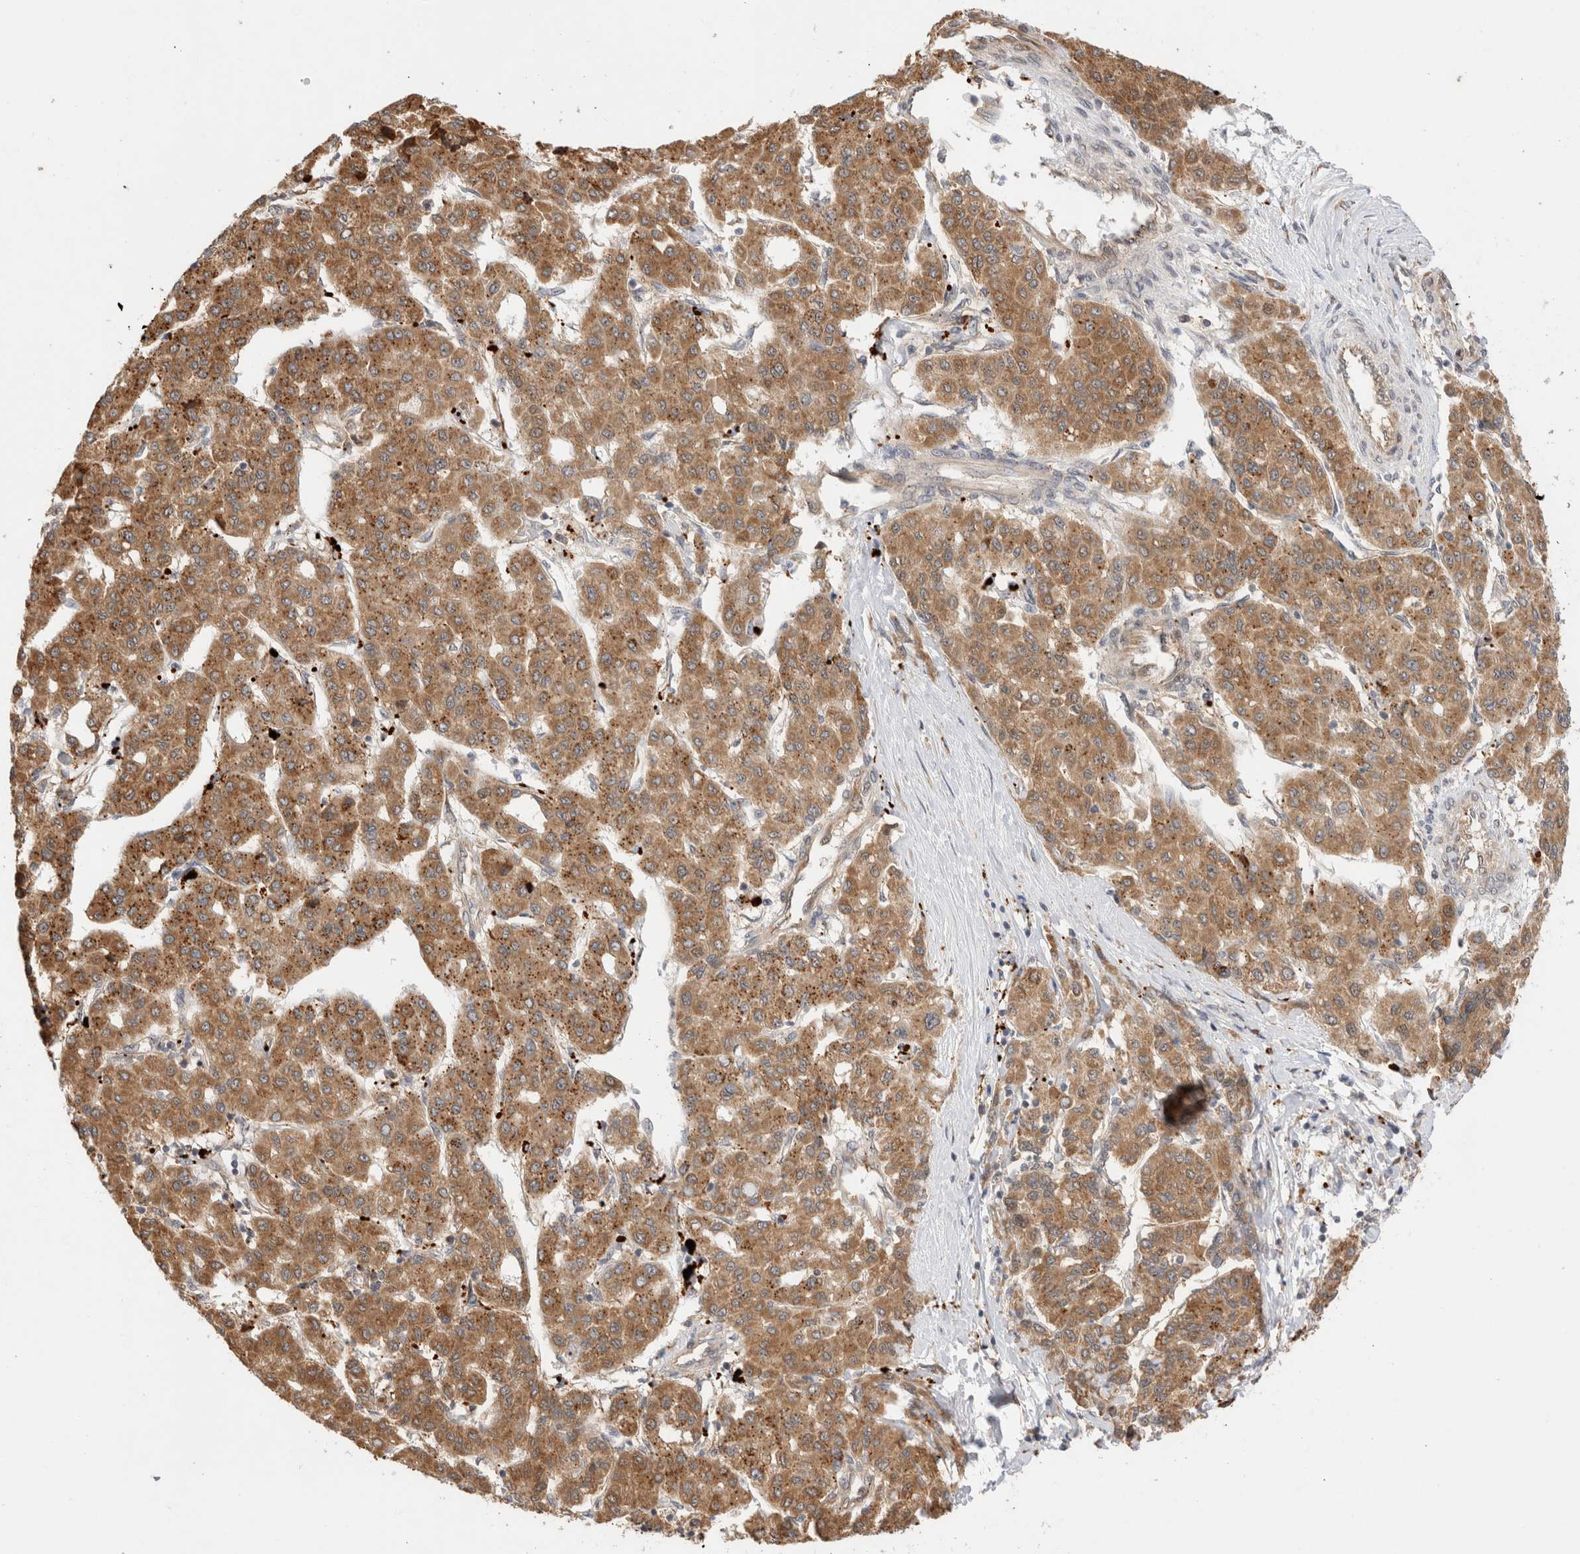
{"staining": {"intensity": "moderate", "quantity": ">75%", "location": "cytoplasmic/membranous"}, "tissue": "liver cancer", "cell_type": "Tumor cells", "image_type": "cancer", "snomed": [{"axis": "morphology", "description": "Carcinoma, Hepatocellular, NOS"}, {"axis": "topography", "description": "Liver"}], "caption": "Immunohistochemistry (DAB (3,3'-diaminobenzidine)) staining of human liver hepatocellular carcinoma reveals moderate cytoplasmic/membranous protein positivity in about >75% of tumor cells. The staining was performed using DAB (3,3'-diaminobenzidine) to visualize the protein expression in brown, while the nuclei were stained in blue with hematoxylin (Magnification: 20x).", "gene": "ACTL9", "patient": {"sex": "male", "age": 65}}